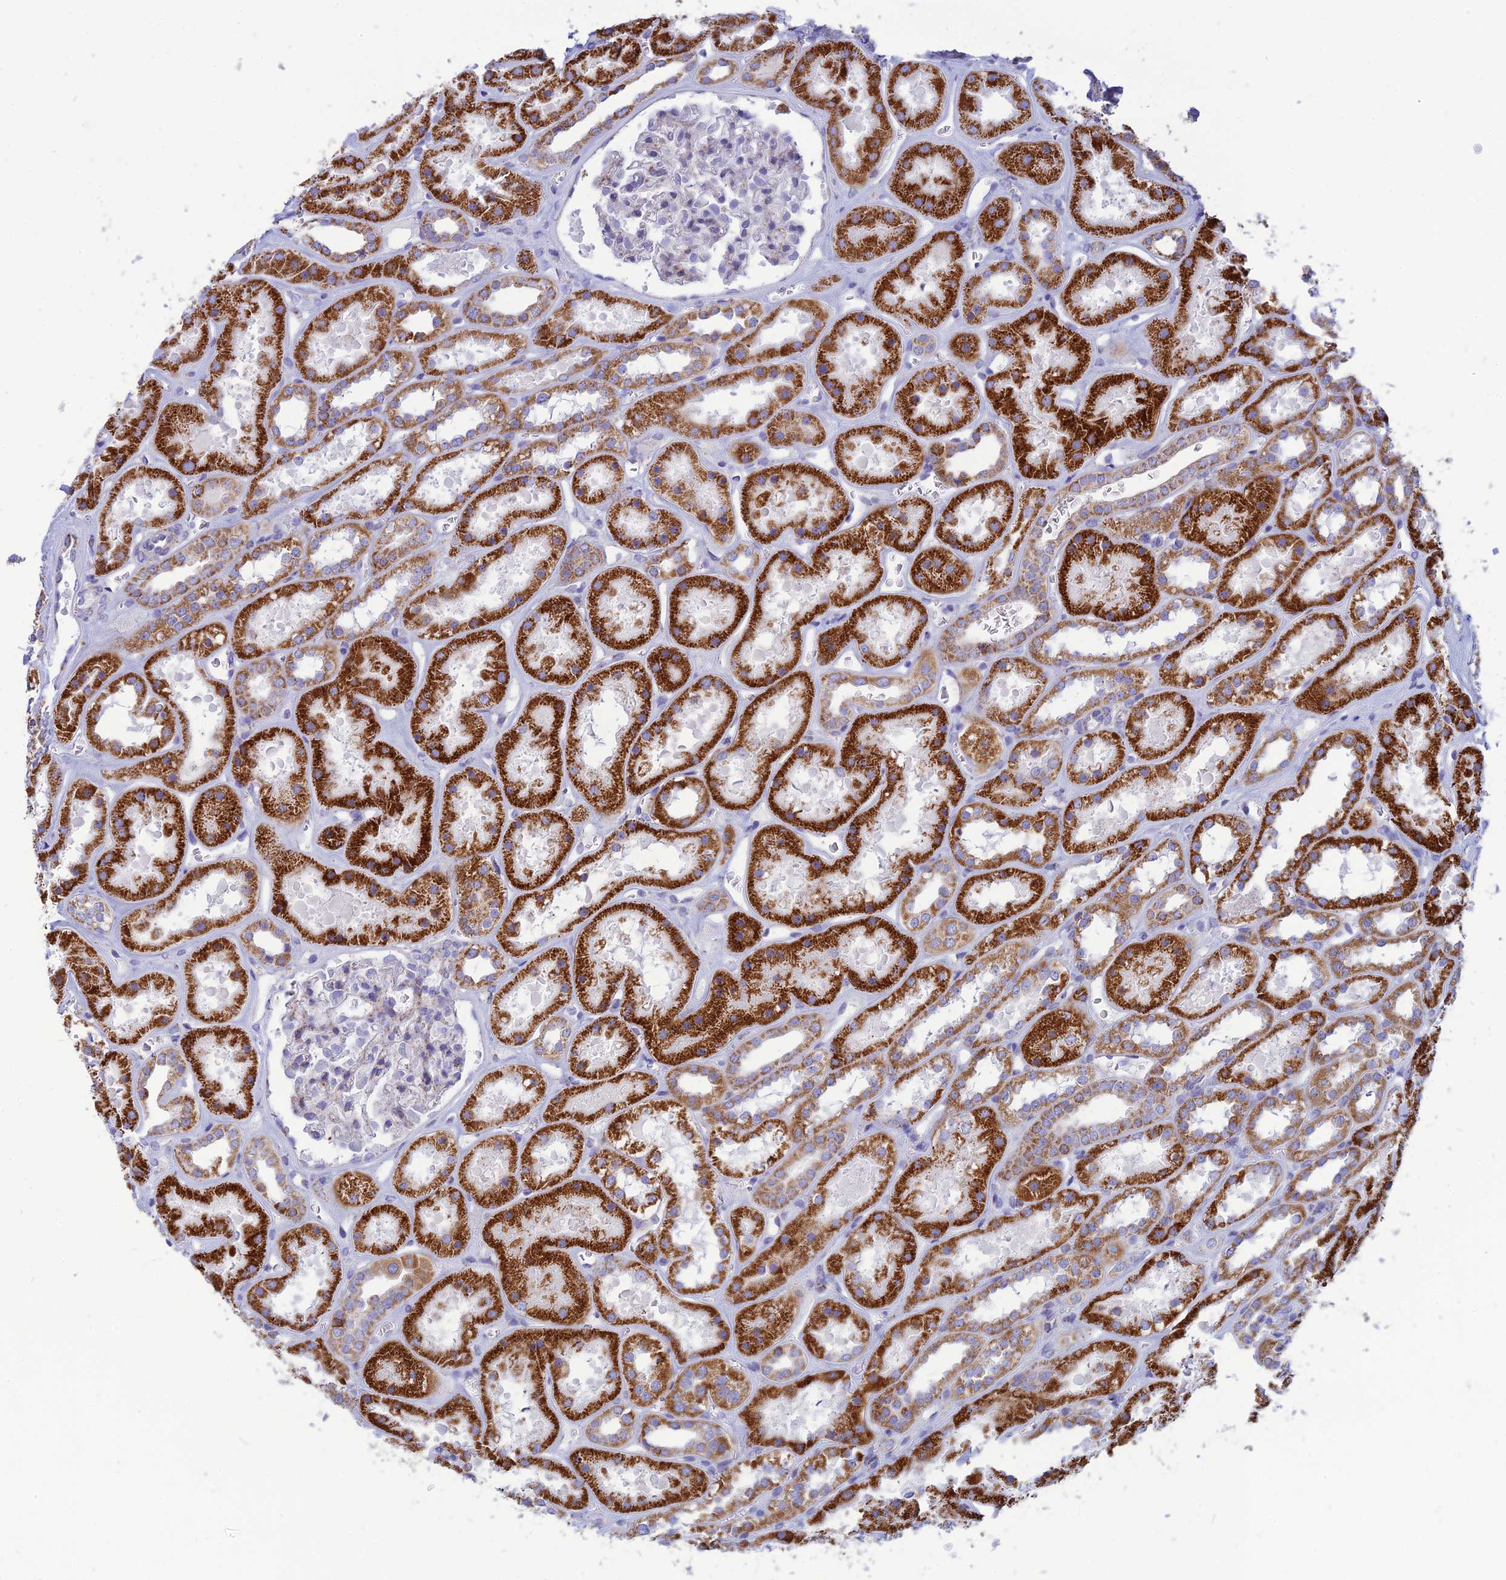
{"staining": {"intensity": "negative", "quantity": "none", "location": "none"}, "tissue": "kidney", "cell_type": "Cells in glomeruli", "image_type": "normal", "snomed": [{"axis": "morphology", "description": "Normal tissue, NOS"}, {"axis": "topography", "description": "Kidney"}], "caption": "Immunohistochemical staining of normal human kidney exhibits no significant expression in cells in glomeruli.", "gene": "PACC1", "patient": {"sex": "female", "age": 41}}